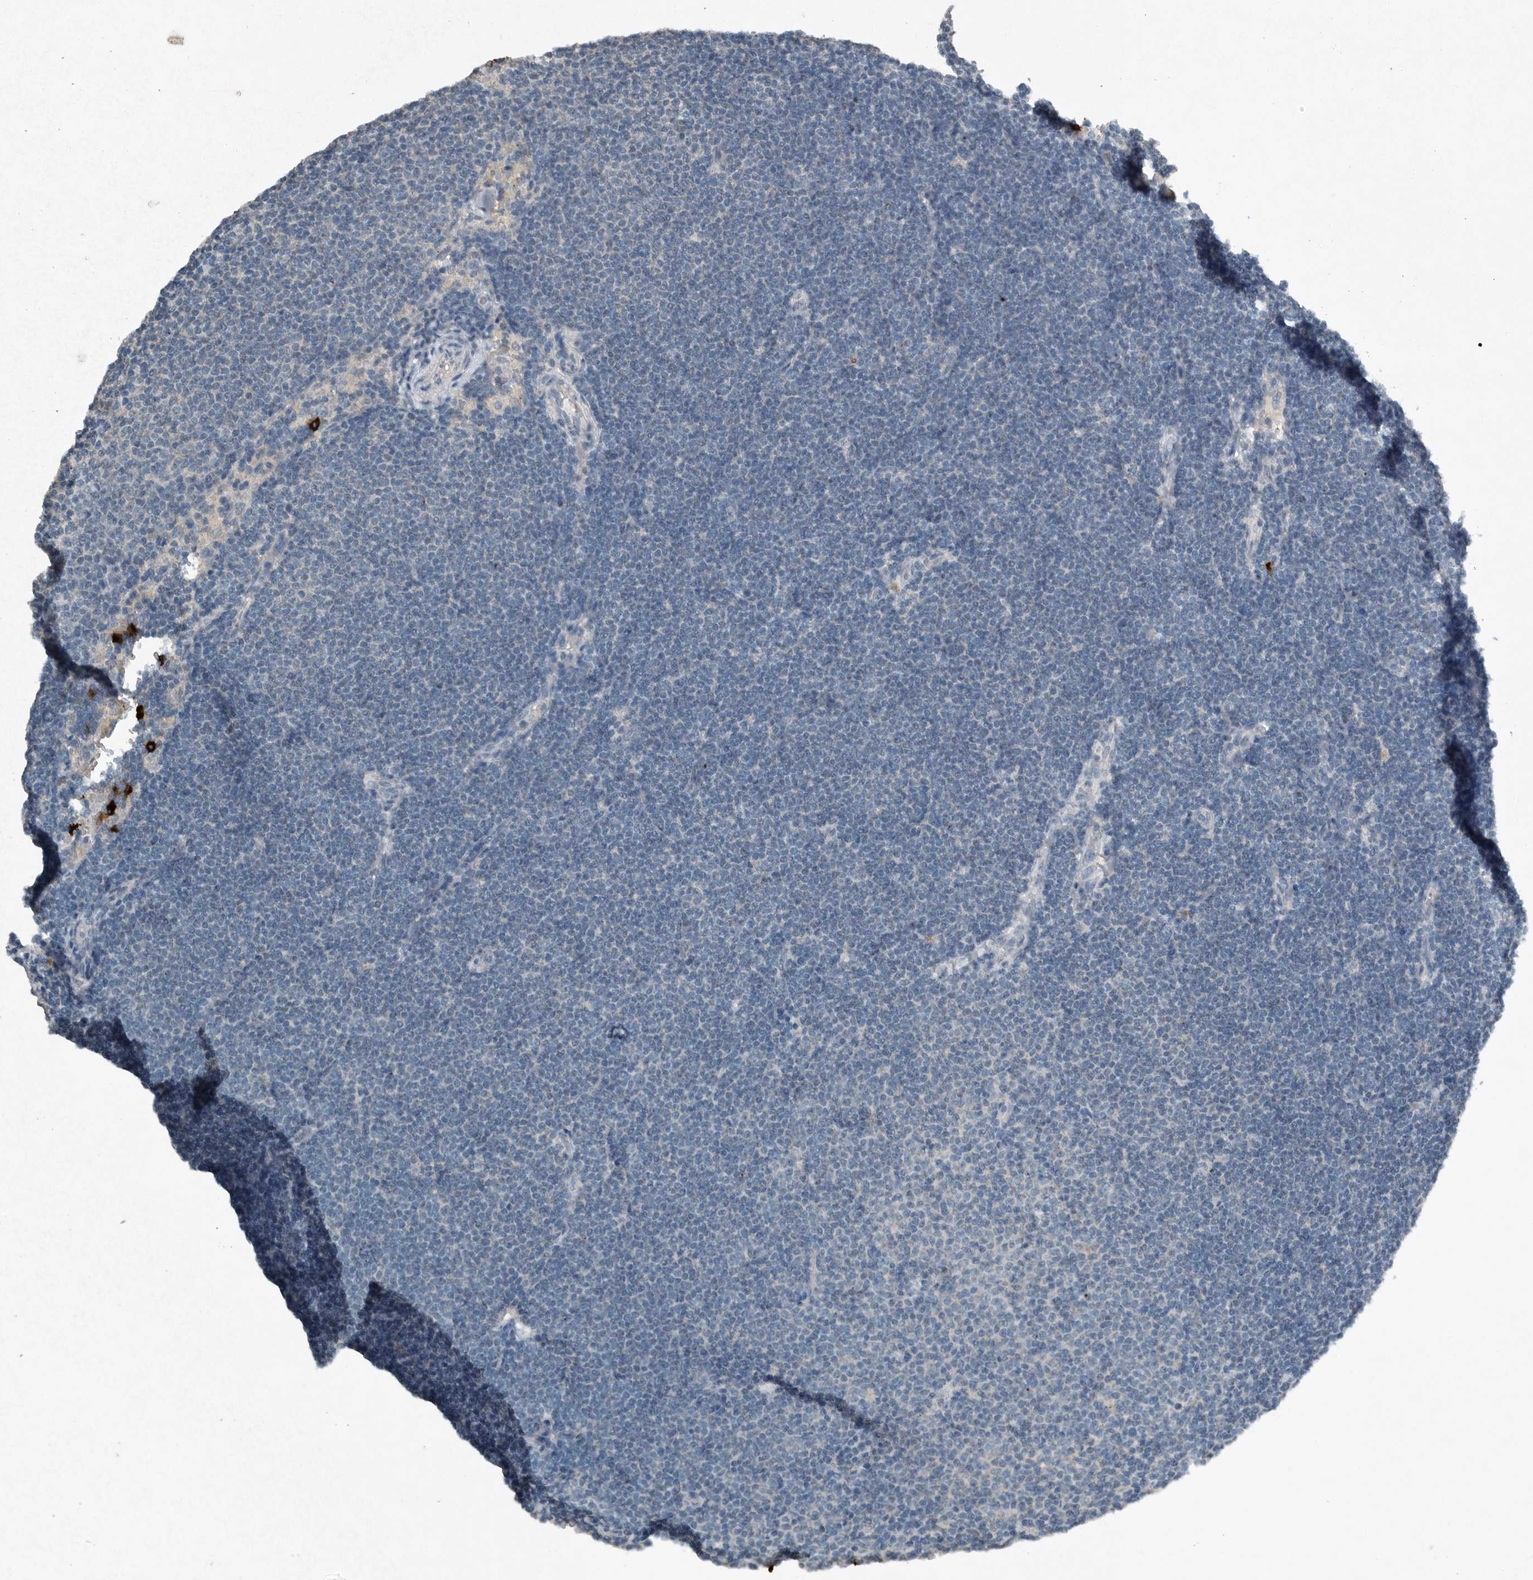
{"staining": {"intensity": "negative", "quantity": "none", "location": "none"}, "tissue": "lymphoma", "cell_type": "Tumor cells", "image_type": "cancer", "snomed": [{"axis": "morphology", "description": "Malignant lymphoma, non-Hodgkin's type, Low grade"}, {"axis": "topography", "description": "Lymph node"}], "caption": "Immunohistochemistry (IHC) histopathology image of malignant lymphoma, non-Hodgkin's type (low-grade) stained for a protein (brown), which reveals no expression in tumor cells.", "gene": "IL20", "patient": {"sex": "female", "age": 53}}